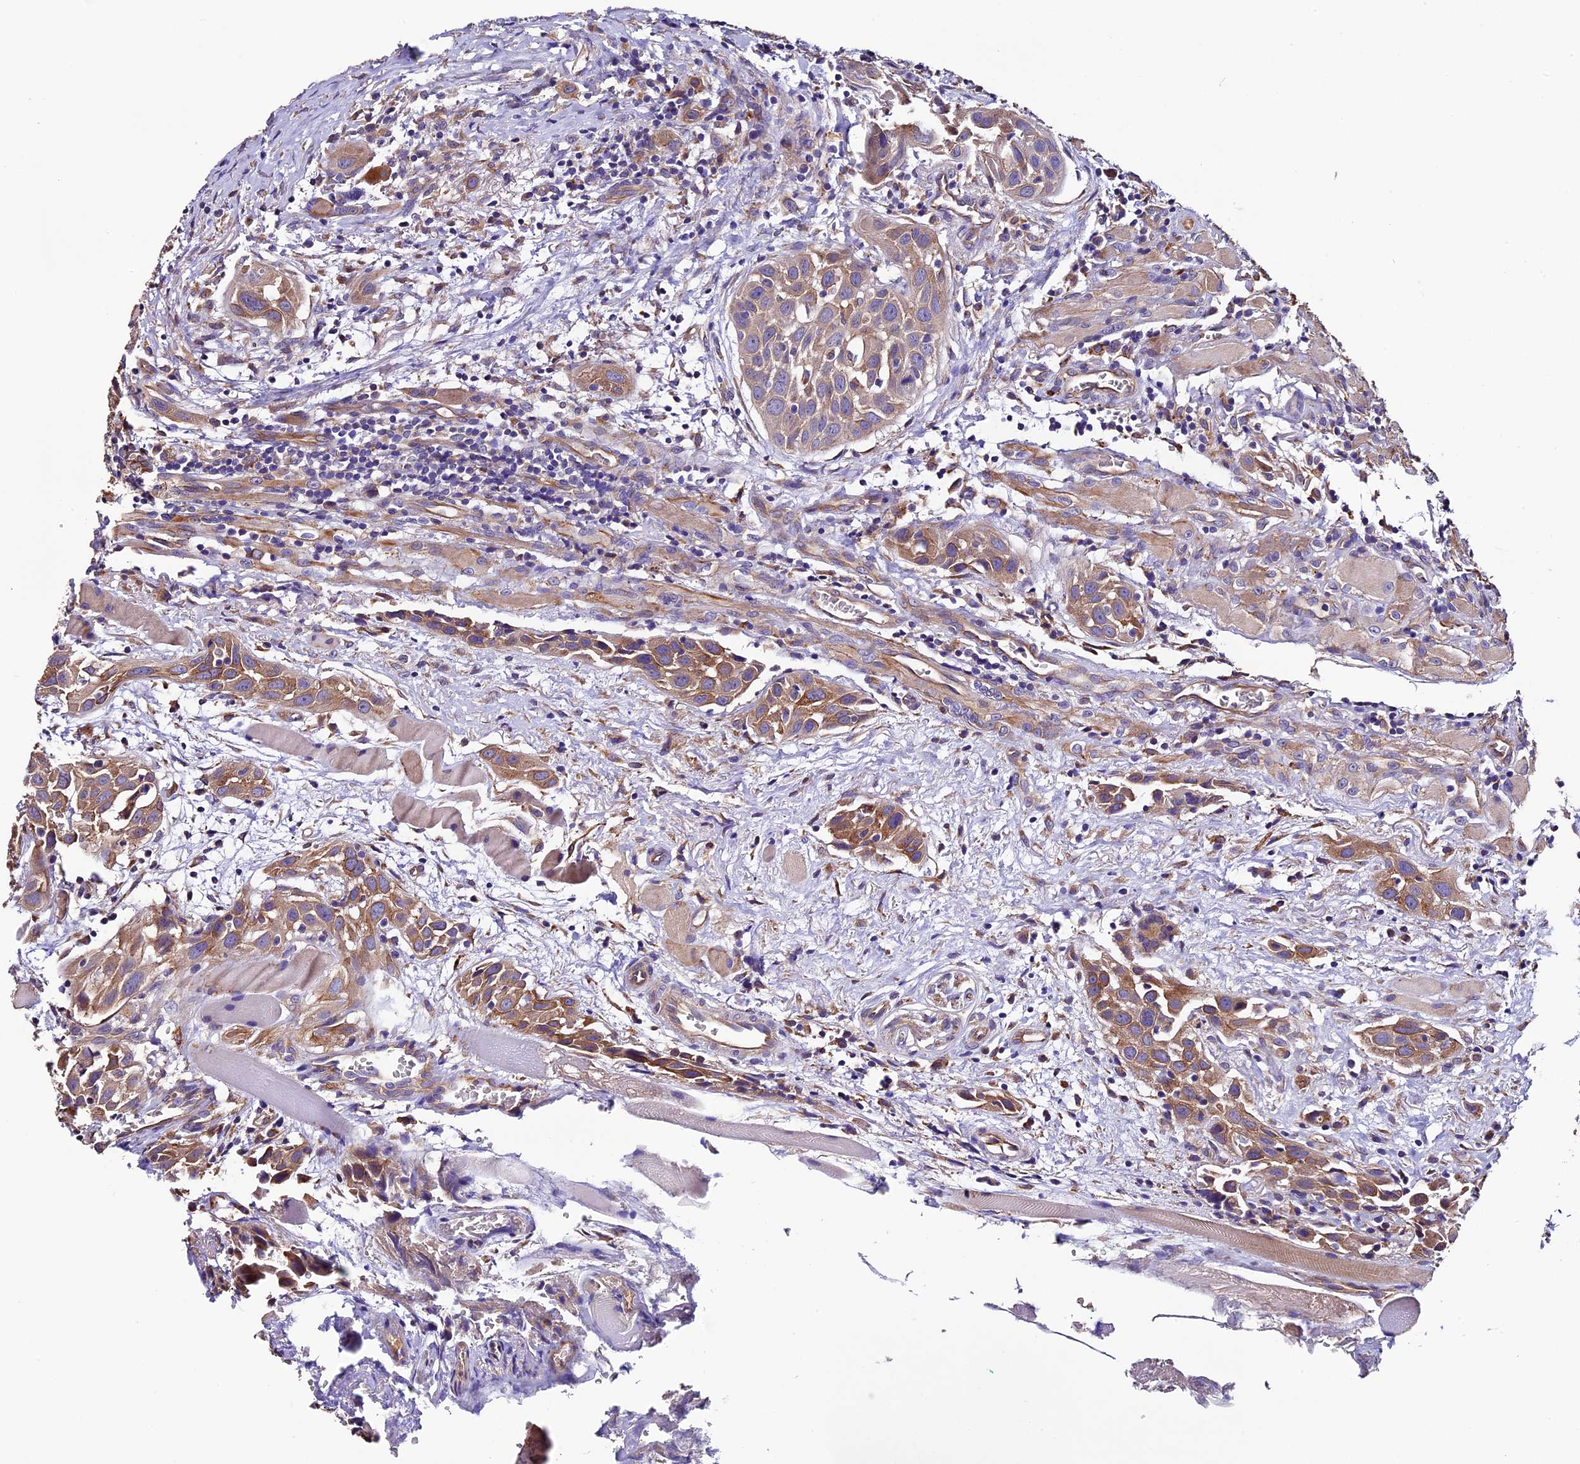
{"staining": {"intensity": "moderate", "quantity": ">75%", "location": "cytoplasmic/membranous"}, "tissue": "head and neck cancer", "cell_type": "Tumor cells", "image_type": "cancer", "snomed": [{"axis": "morphology", "description": "Squamous cell carcinoma, NOS"}, {"axis": "topography", "description": "Oral tissue"}, {"axis": "topography", "description": "Head-Neck"}], "caption": "Immunohistochemistry (IHC) histopathology image of squamous cell carcinoma (head and neck) stained for a protein (brown), which displays medium levels of moderate cytoplasmic/membranous positivity in about >75% of tumor cells.", "gene": "CLN5", "patient": {"sex": "female", "age": 50}}